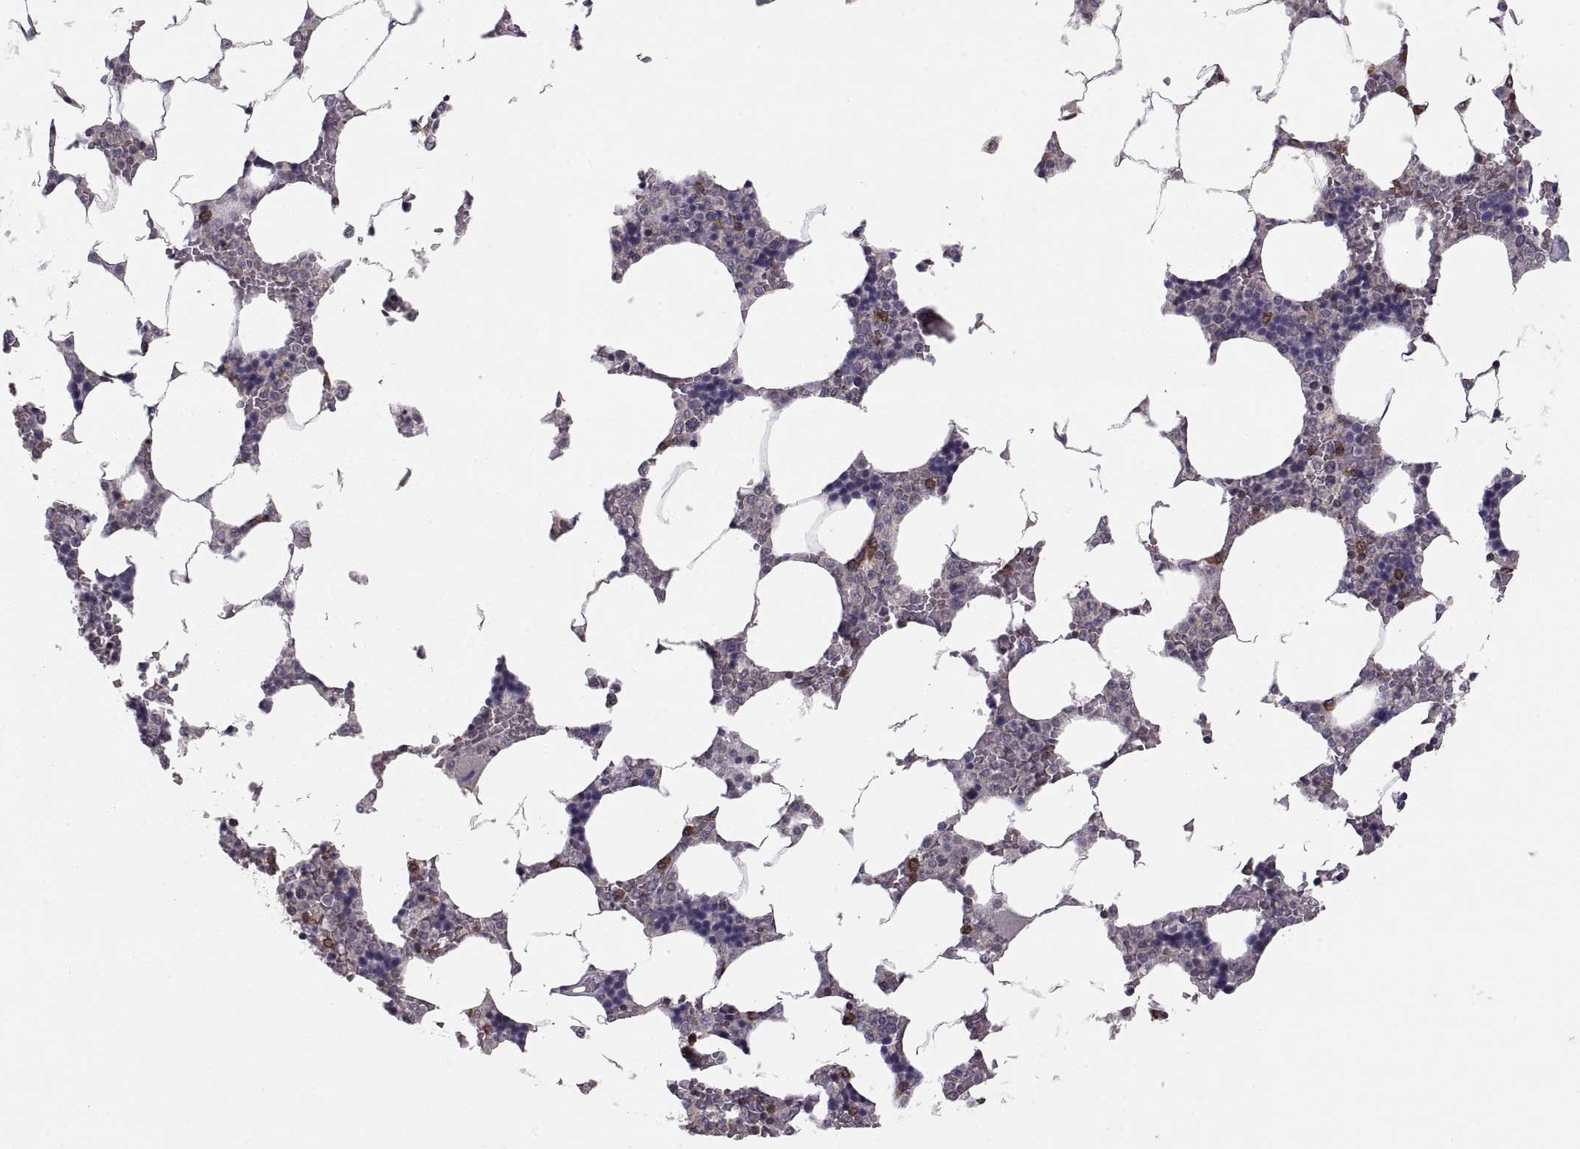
{"staining": {"intensity": "strong", "quantity": "<25%", "location": "cytoplasmic/membranous"}, "tissue": "bone marrow", "cell_type": "Hematopoietic cells", "image_type": "normal", "snomed": [{"axis": "morphology", "description": "Normal tissue, NOS"}, {"axis": "topography", "description": "Bone marrow"}], "caption": "High-power microscopy captured an immunohistochemistry (IHC) photomicrograph of normal bone marrow, revealing strong cytoplasmic/membranous expression in approximately <25% of hematopoietic cells.", "gene": "EZR", "patient": {"sex": "male", "age": 63}}